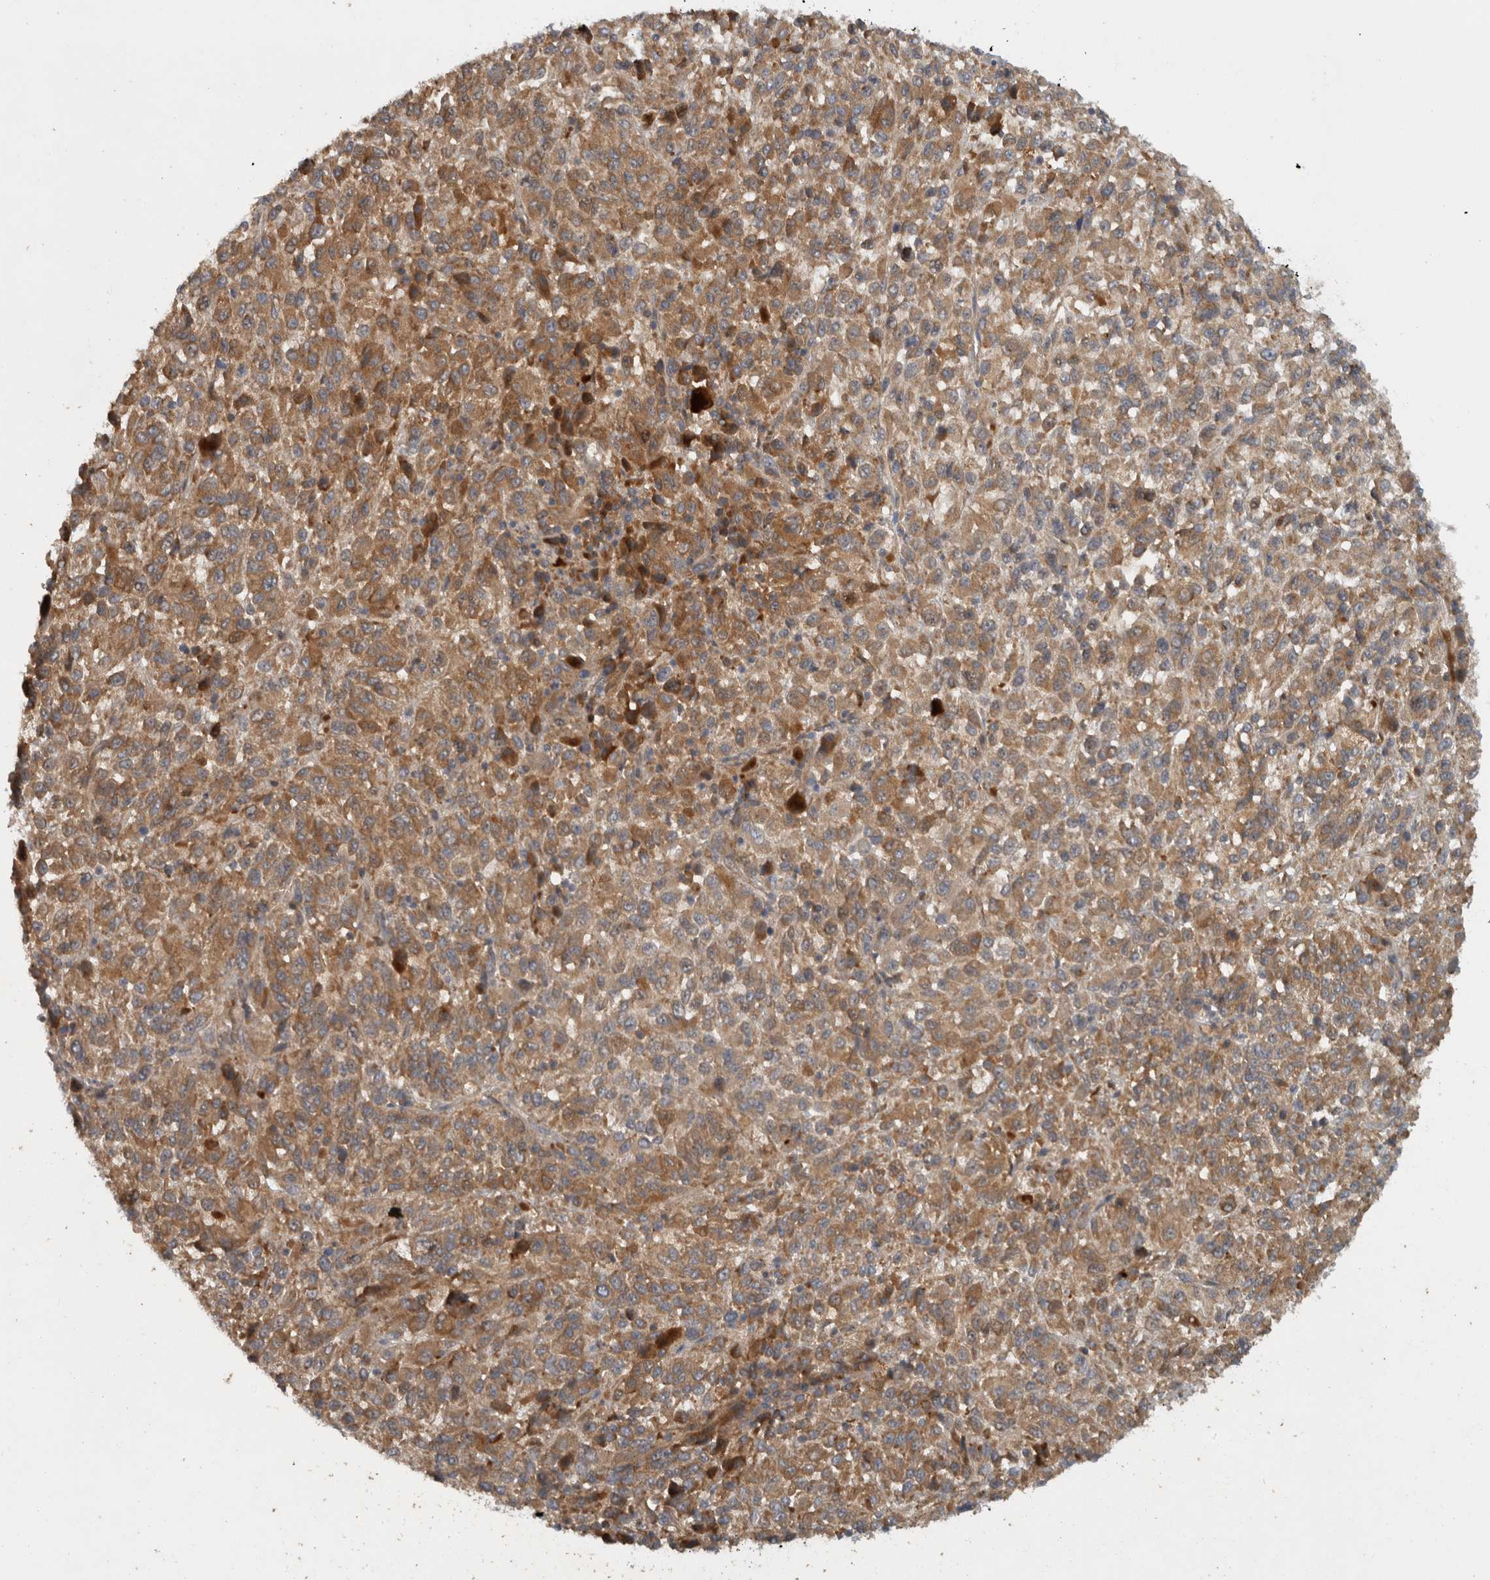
{"staining": {"intensity": "moderate", "quantity": ">75%", "location": "cytoplasmic/membranous"}, "tissue": "melanoma", "cell_type": "Tumor cells", "image_type": "cancer", "snomed": [{"axis": "morphology", "description": "Malignant melanoma, Metastatic site"}, {"axis": "topography", "description": "Lung"}], "caption": "Immunohistochemistry (DAB (3,3'-diaminobenzidine)) staining of malignant melanoma (metastatic site) exhibits moderate cytoplasmic/membranous protein positivity in about >75% of tumor cells.", "gene": "VEPH1", "patient": {"sex": "male", "age": 64}}